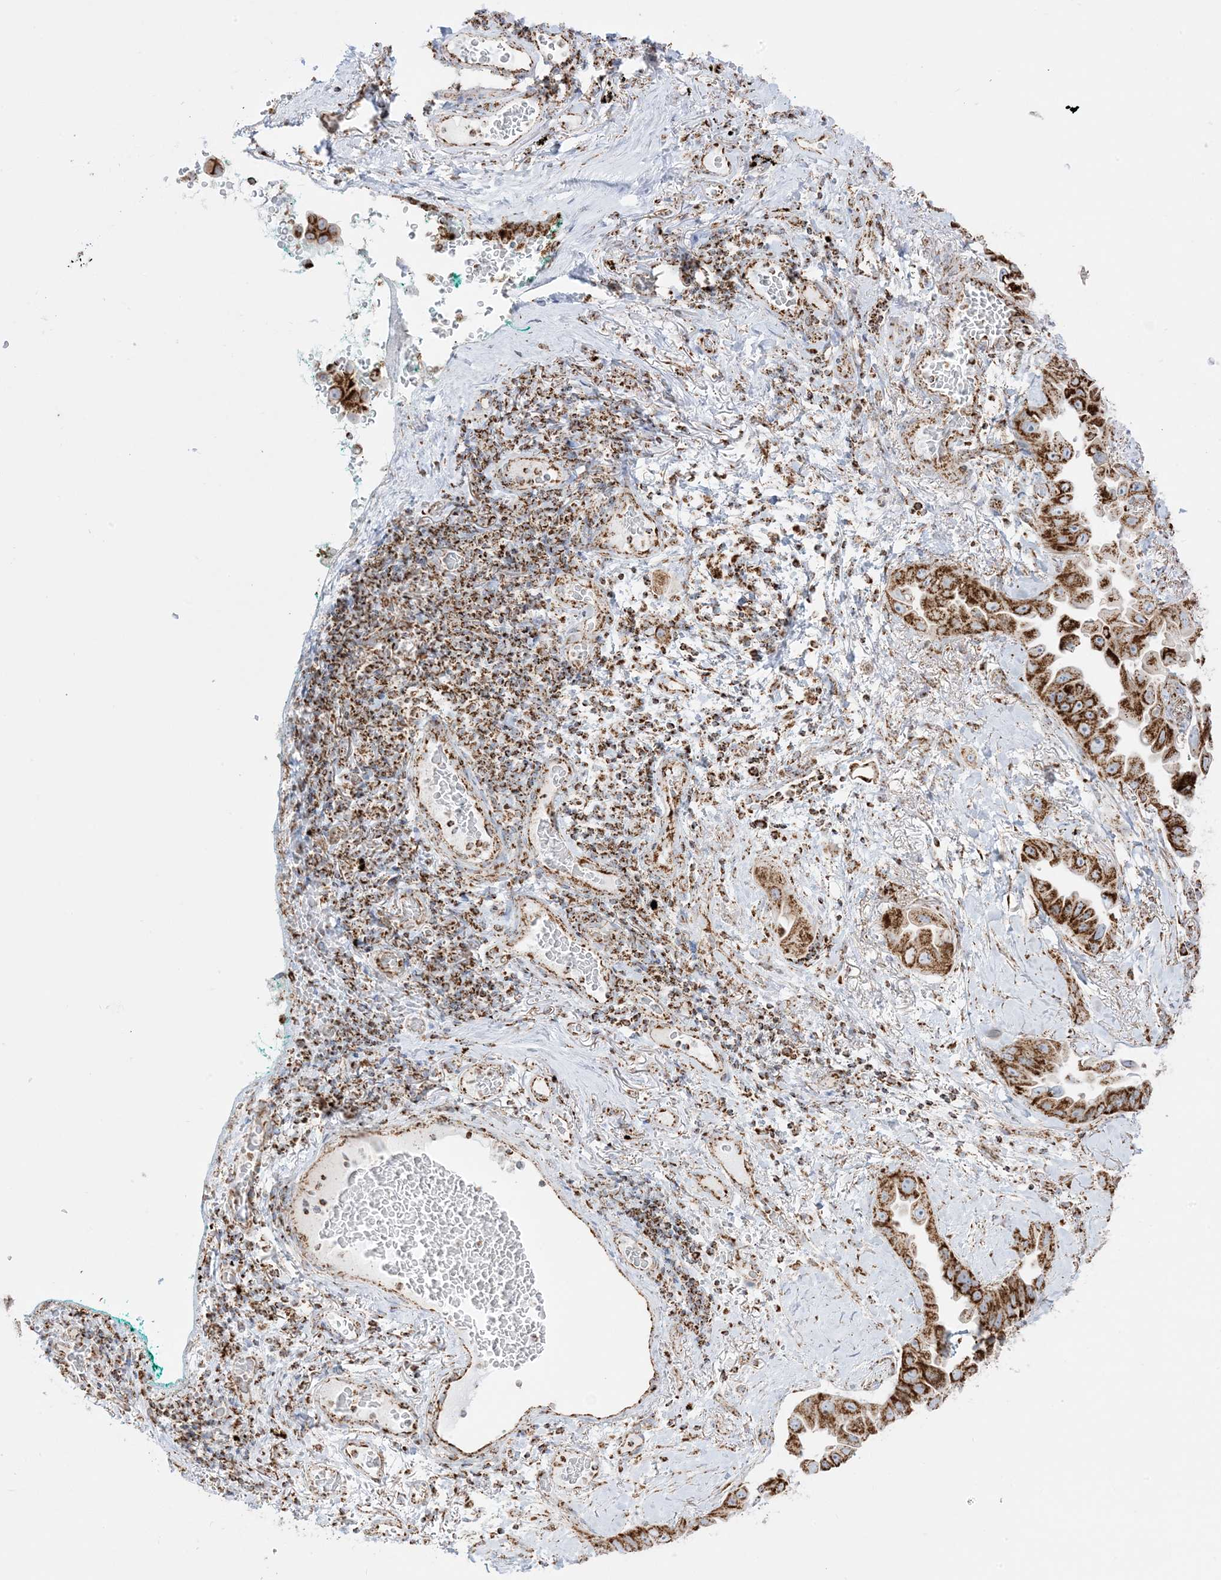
{"staining": {"intensity": "strong", "quantity": ">75%", "location": "cytoplasmic/membranous"}, "tissue": "lung cancer", "cell_type": "Tumor cells", "image_type": "cancer", "snomed": [{"axis": "morphology", "description": "Adenocarcinoma, NOS"}, {"axis": "topography", "description": "Lung"}], "caption": "Protein expression analysis of human lung adenocarcinoma reveals strong cytoplasmic/membranous positivity in approximately >75% of tumor cells.", "gene": "MRPS36", "patient": {"sex": "female", "age": 67}}